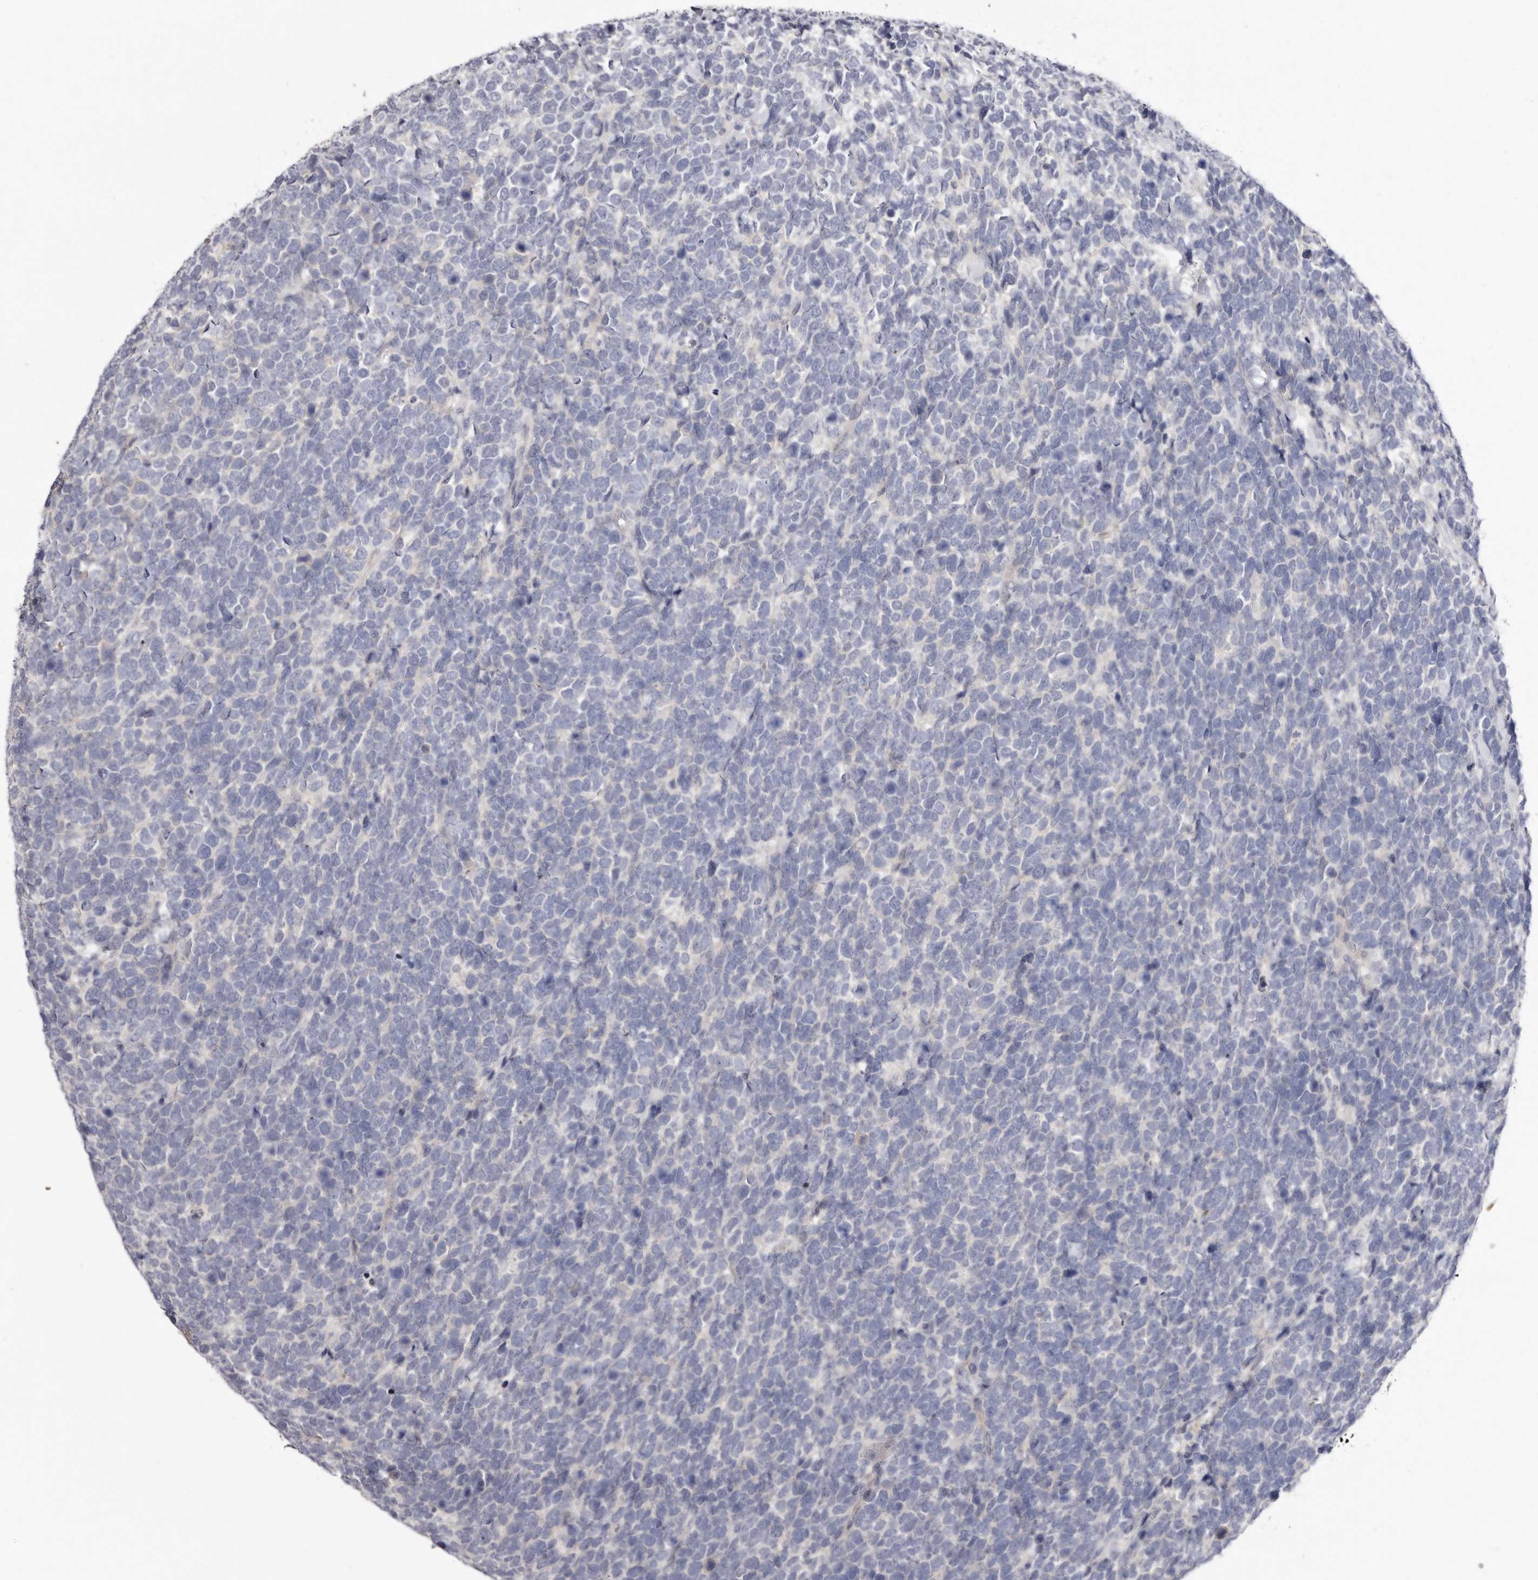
{"staining": {"intensity": "negative", "quantity": "none", "location": "none"}, "tissue": "urothelial cancer", "cell_type": "Tumor cells", "image_type": "cancer", "snomed": [{"axis": "morphology", "description": "Urothelial carcinoma, High grade"}, {"axis": "topography", "description": "Urinary bladder"}], "caption": "DAB (3,3'-diaminobenzidine) immunohistochemical staining of urothelial cancer shows no significant staining in tumor cells. (DAB IHC visualized using brightfield microscopy, high magnification).", "gene": "STK16", "patient": {"sex": "female", "age": 80}}